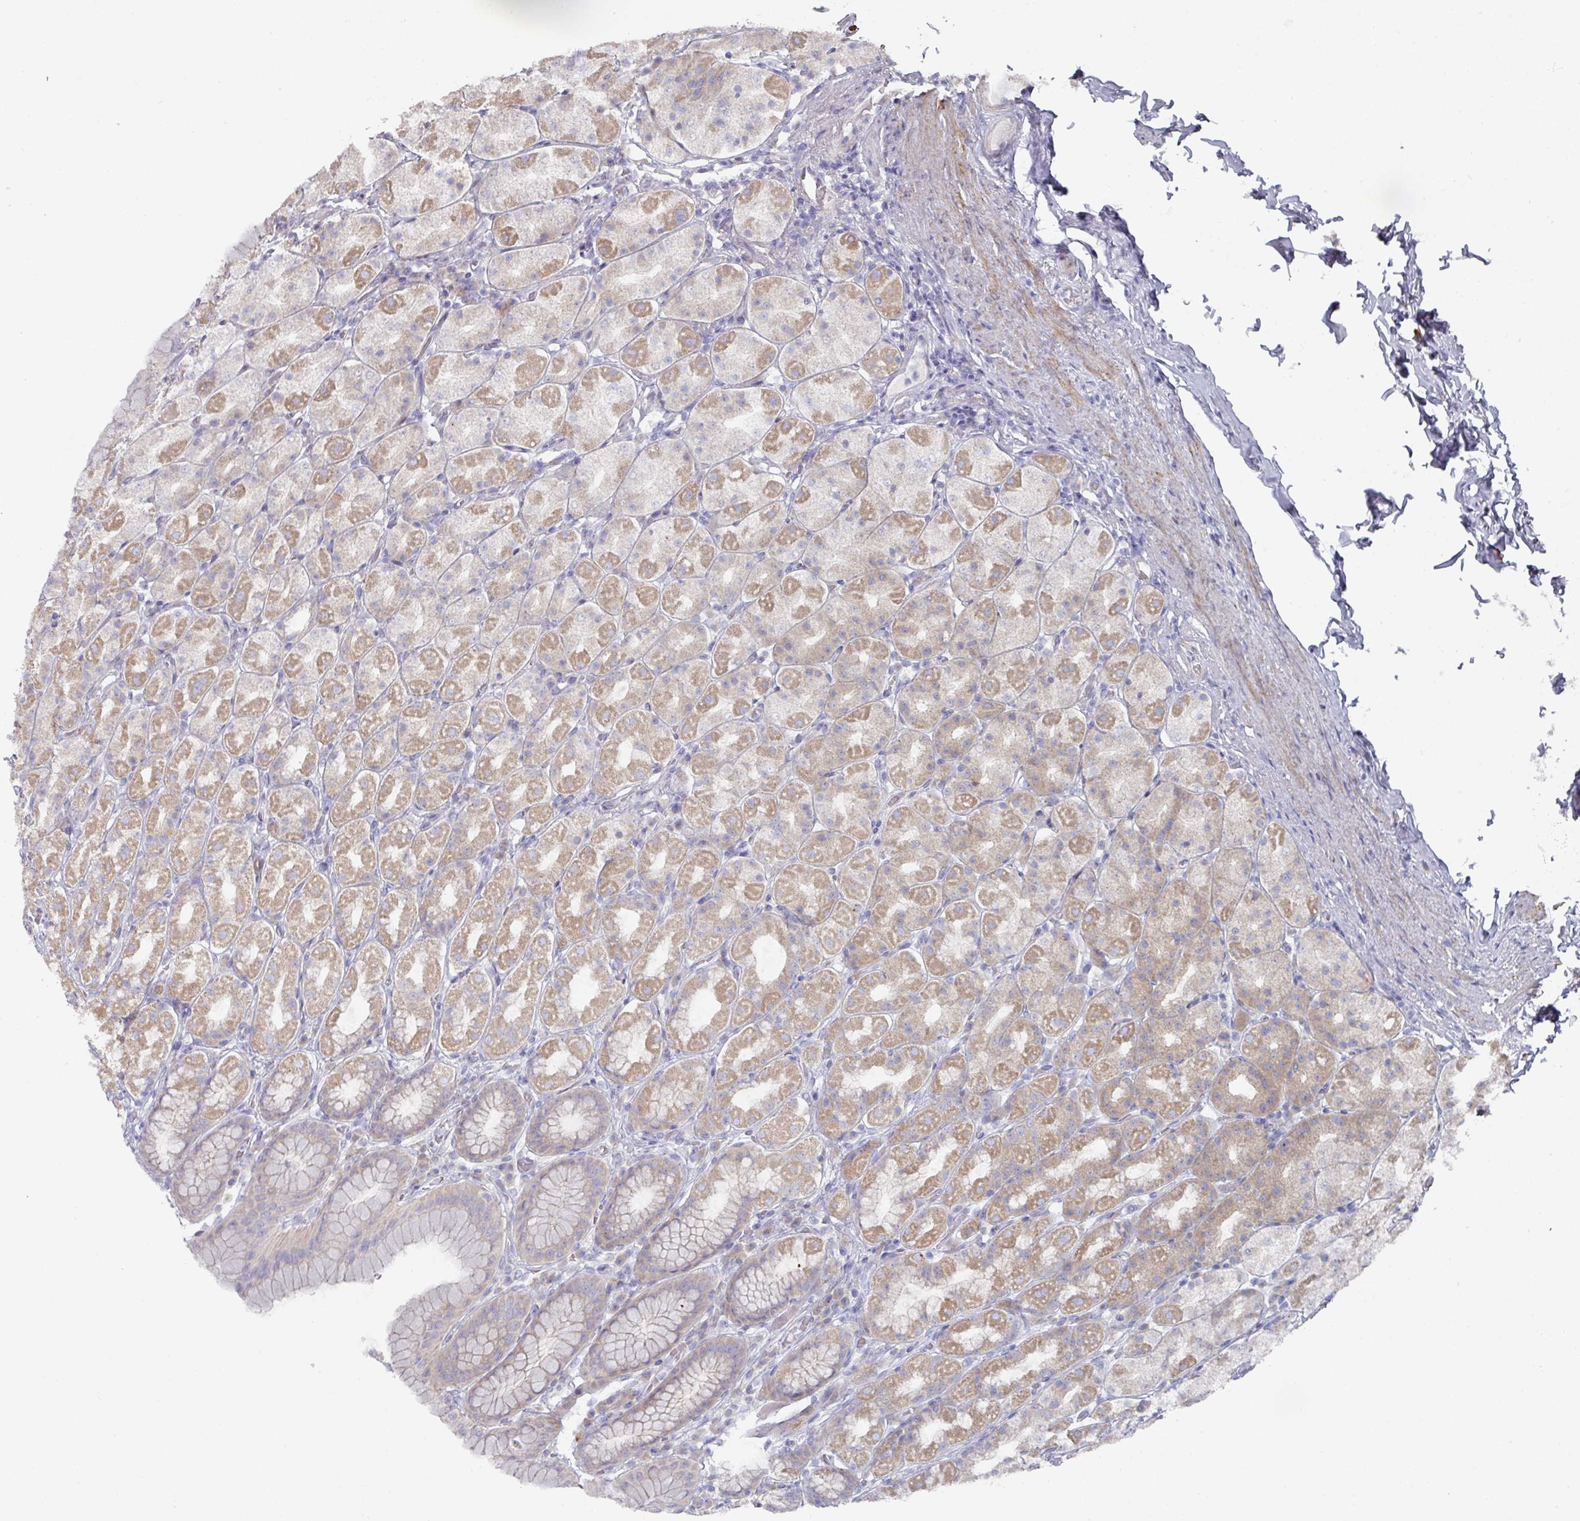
{"staining": {"intensity": "moderate", "quantity": "25%-75%", "location": "cytoplasmic/membranous"}, "tissue": "stomach", "cell_type": "Glandular cells", "image_type": "normal", "snomed": [{"axis": "morphology", "description": "Normal tissue, NOS"}, {"axis": "topography", "description": "Stomach, upper"}, {"axis": "topography", "description": "Stomach"}], "caption": "DAB (3,3'-diaminobenzidine) immunohistochemical staining of benign human stomach reveals moderate cytoplasmic/membranous protein expression in about 25%-75% of glandular cells. The staining is performed using DAB (3,3'-diaminobenzidine) brown chromogen to label protein expression. The nuclei are counter-stained blue using hematoxylin.", "gene": "NT5C1A", "patient": {"sex": "male", "age": 68}}